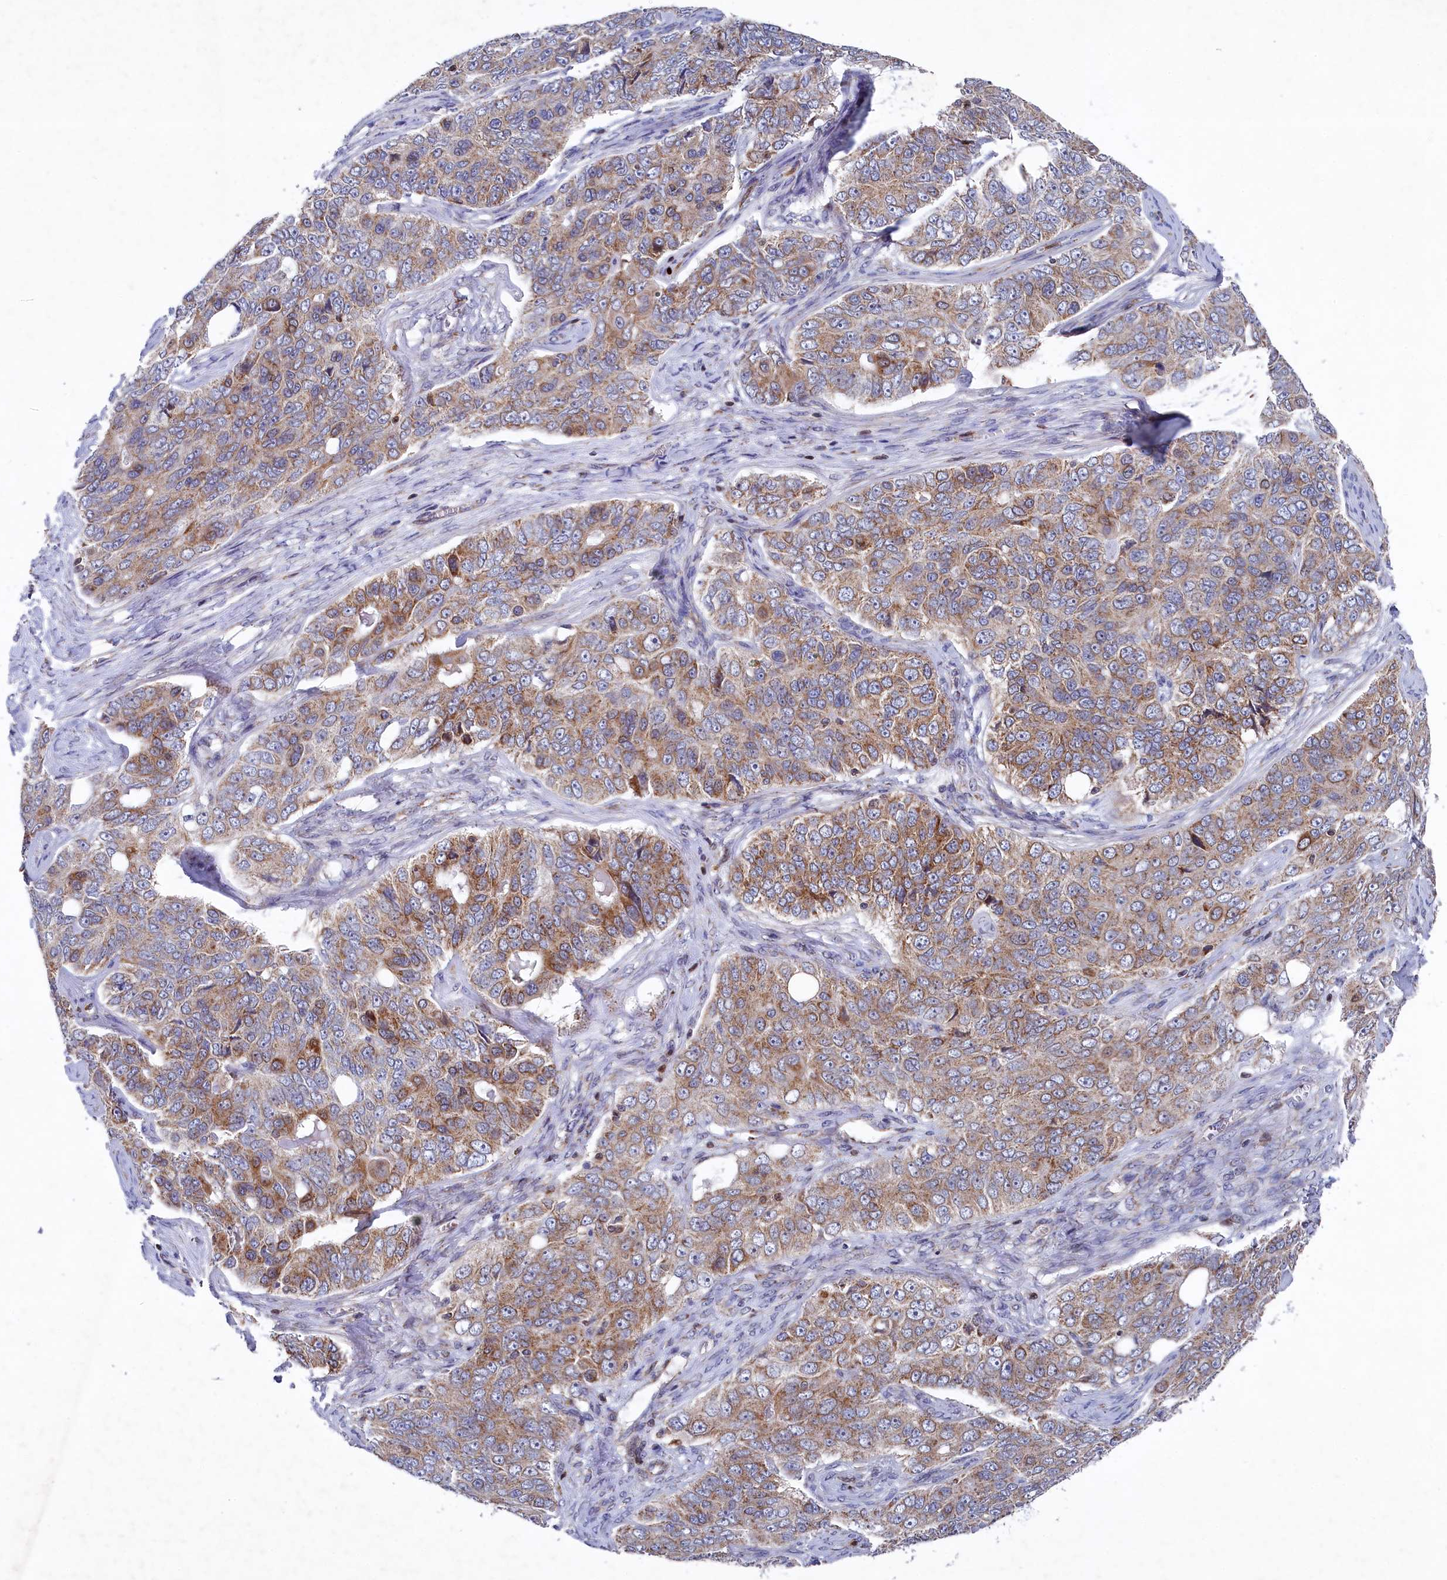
{"staining": {"intensity": "moderate", "quantity": ">75%", "location": "cytoplasmic/membranous"}, "tissue": "ovarian cancer", "cell_type": "Tumor cells", "image_type": "cancer", "snomed": [{"axis": "morphology", "description": "Carcinoma, endometroid"}, {"axis": "topography", "description": "Ovary"}], "caption": "Immunohistochemistry (IHC) micrograph of neoplastic tissue: ovarian cancer (endometroid carcinoma) stained using IHC reveals medium levels of moderate protein expression localized specifically in the cytoplasmic/membranous of tumor cells, appearing as a cytoplasmic/membranous brown color.", "gene": "CHCHD1", "patient": {"sex": "female", "age": 51}}